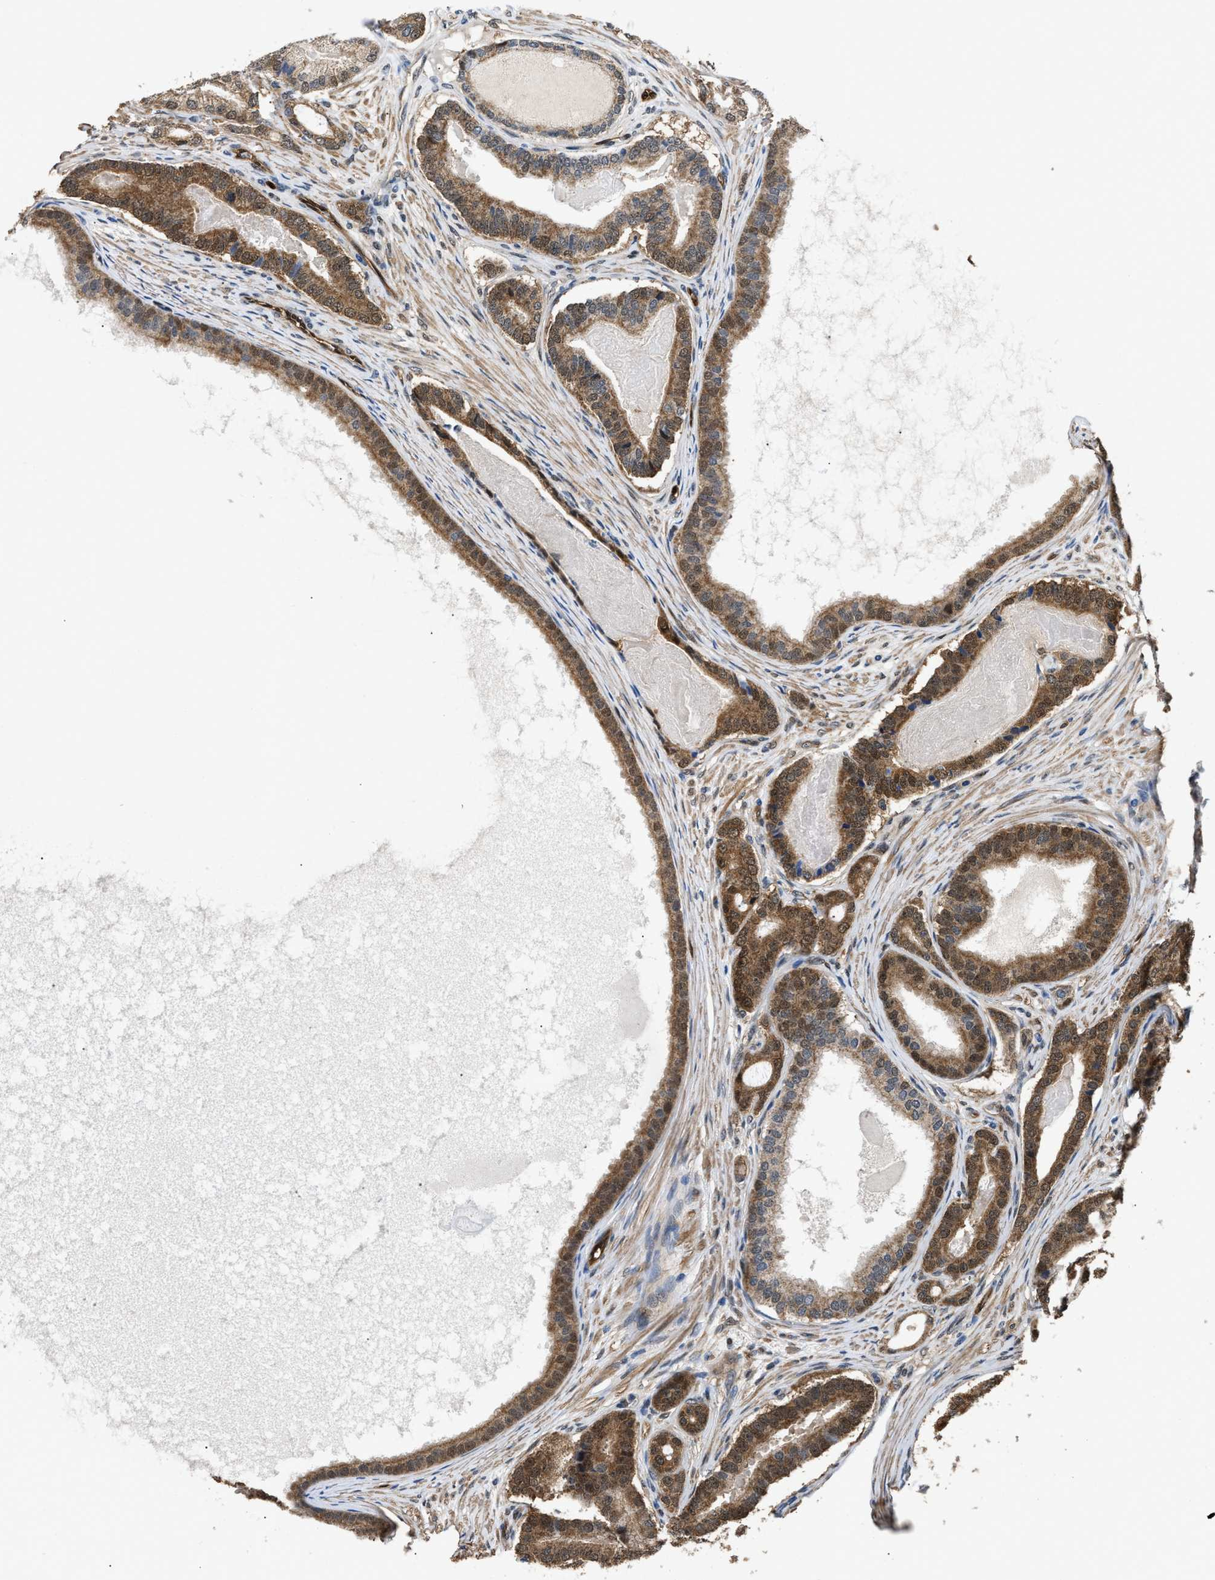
{"staining": {"intensity": "moderate", "quantity": ">75%", "location": "cytoplasmic/membranous"}, "tissue": "prostate cancer", "cell_type": "Tumor cells", "image_type": "cancer", "snomed": [{"axis": "morphology", "description": "Adenocarcinoma, High grade"}, {"axis": "topography", "description": "Prostate"}], "caption": "Immunohistochemistry (IHC) of prostate cancer (adenocarcinoma (high-grade)) displays medium levels of moderate cytoplasmic/membranous staining in about >75% of tumor cells.", "gene": "PPA1", "patient": {"sex": "male", "age": 60}}